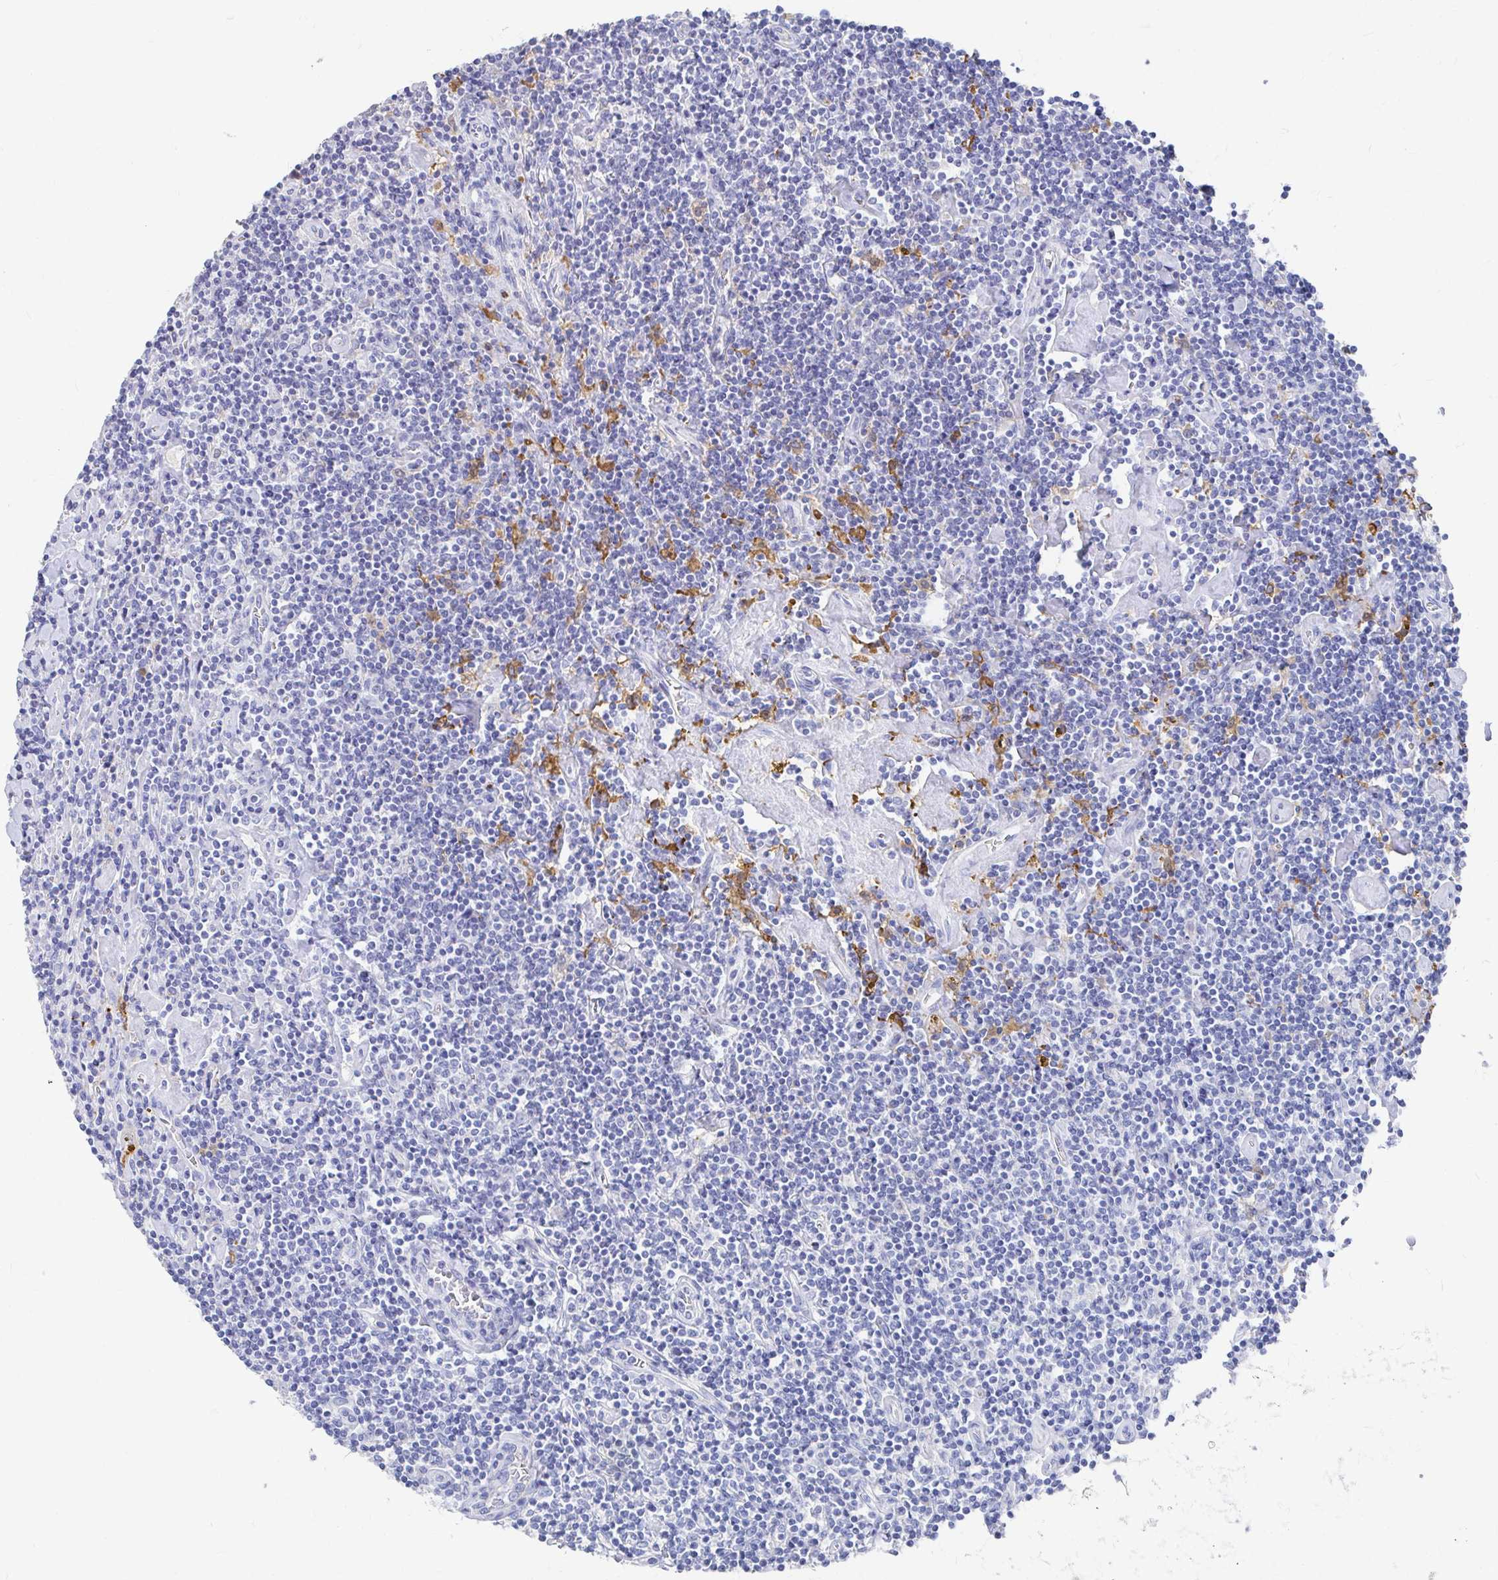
{"staining": {"intensity": "negative", "quantity": "none", "location": "none"}, "tissue": "lymphoma", "cell_type": "Tumor cells", "image_type": "cancer", "snomed": [{"axis": "morphology", "description": "Hodgkin's disease, NOS"}, {"axis": "topography", "description": "Lymph node"}], "caption": "Immunohistochemistry (IHC) of Hodgkin's disease exhibits no expression in tumor cells. Brightfield microscopy of immunohistochemistry stained with DAB (brown) and hematoxylin (blue), captured at high magnification.", "gene": "LAMC3", "patient": {"sex": "male", "age": 40}}